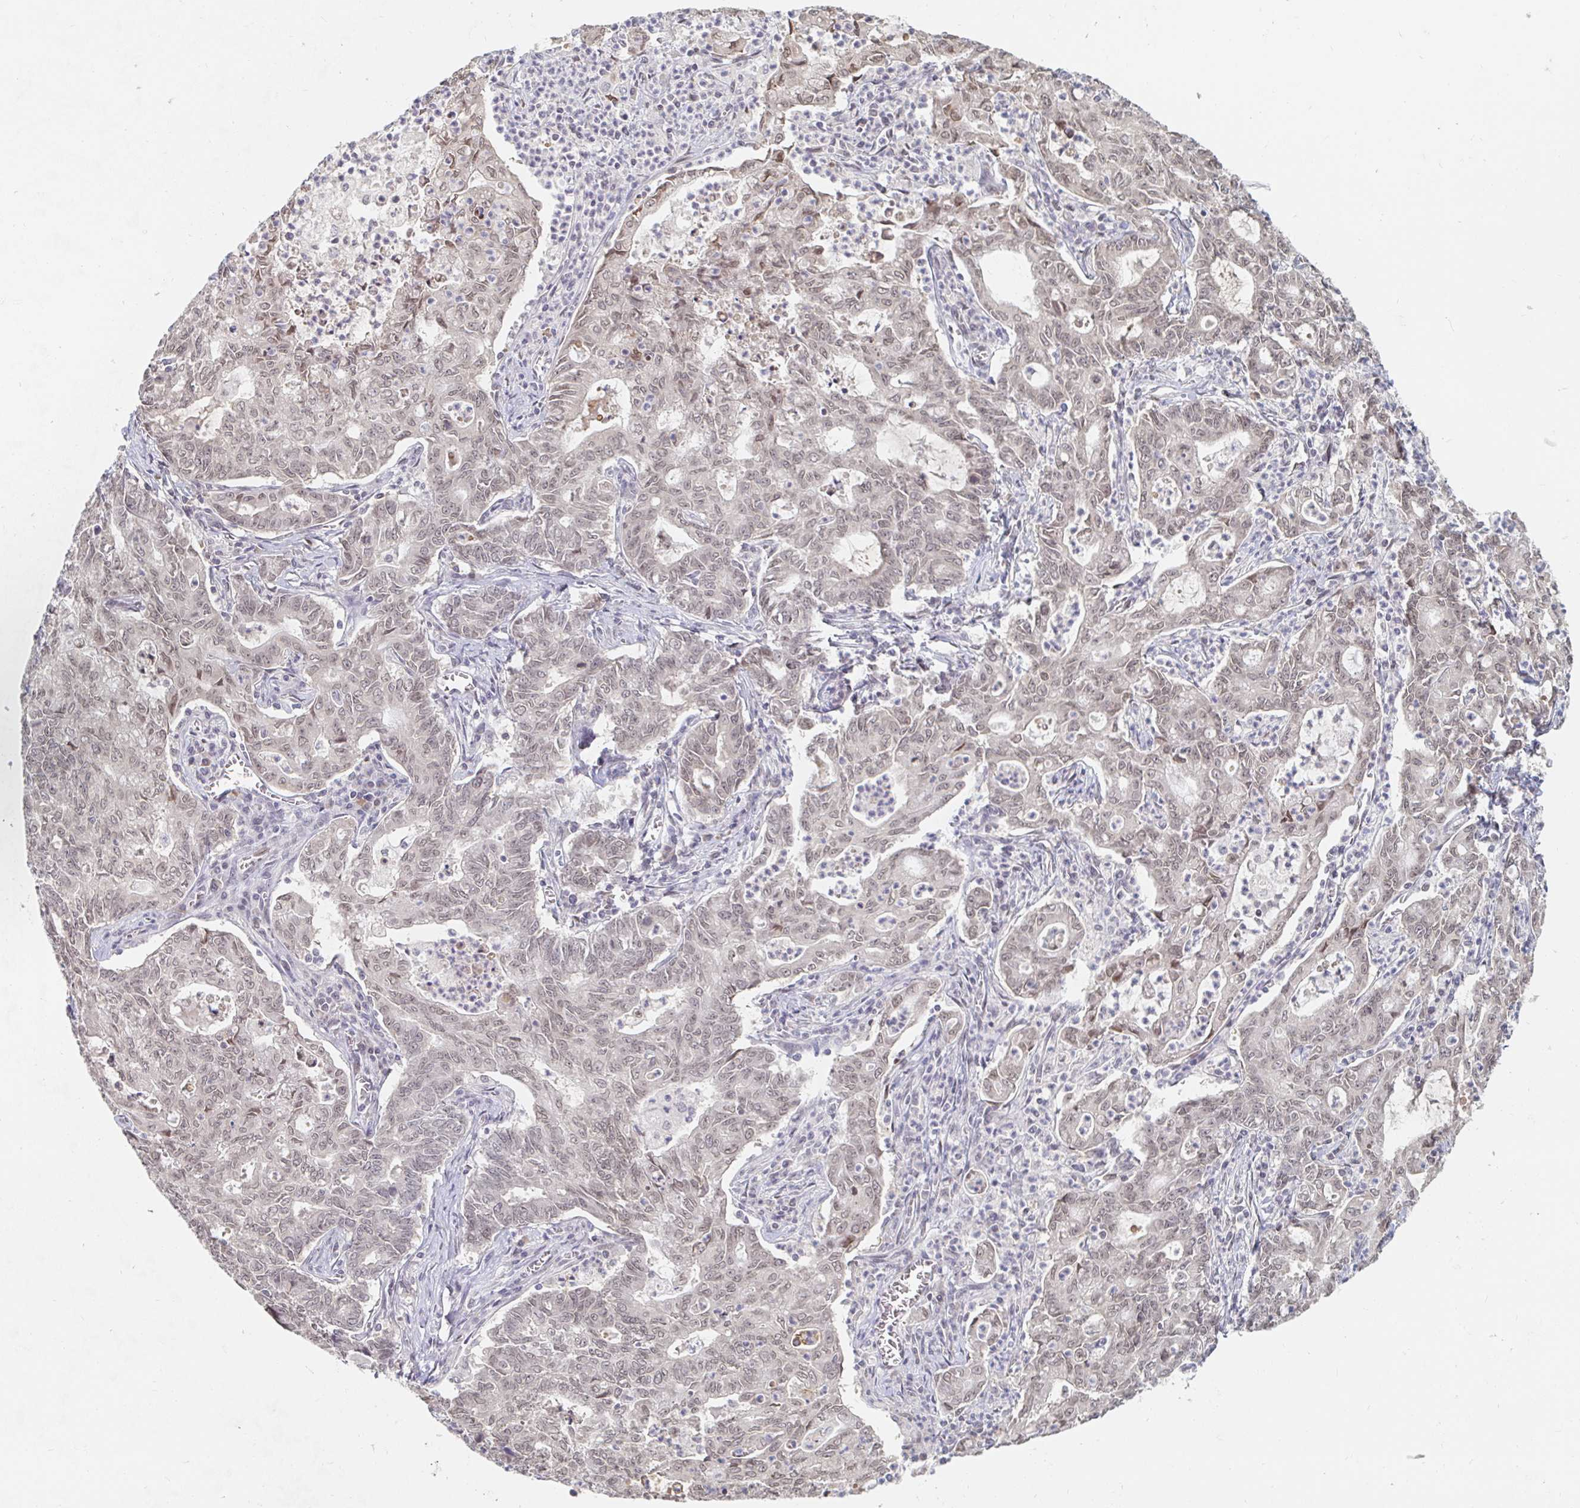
{"staining": {"intensity": "weak", "quantity": ">75%", "location": "nuclear"}, "tissue": "stomach cancer", "cell_type": "Tumor cells", "image_type": "cancer", "snomed": [{"axis": "morphology", "description": "Adenocarcinoma, NOS"}, {"axis": "topography", "description": "Stomach, upper"}], "caption": "IHC micrograph of adenocarcinoma (stomach) stained for a protein (brown), which demonstrates low levels of weak nuclear expression in about >75% of tumor cells.", "gene": "CHD2", "patient": {"sex": "female", "age": 79}}